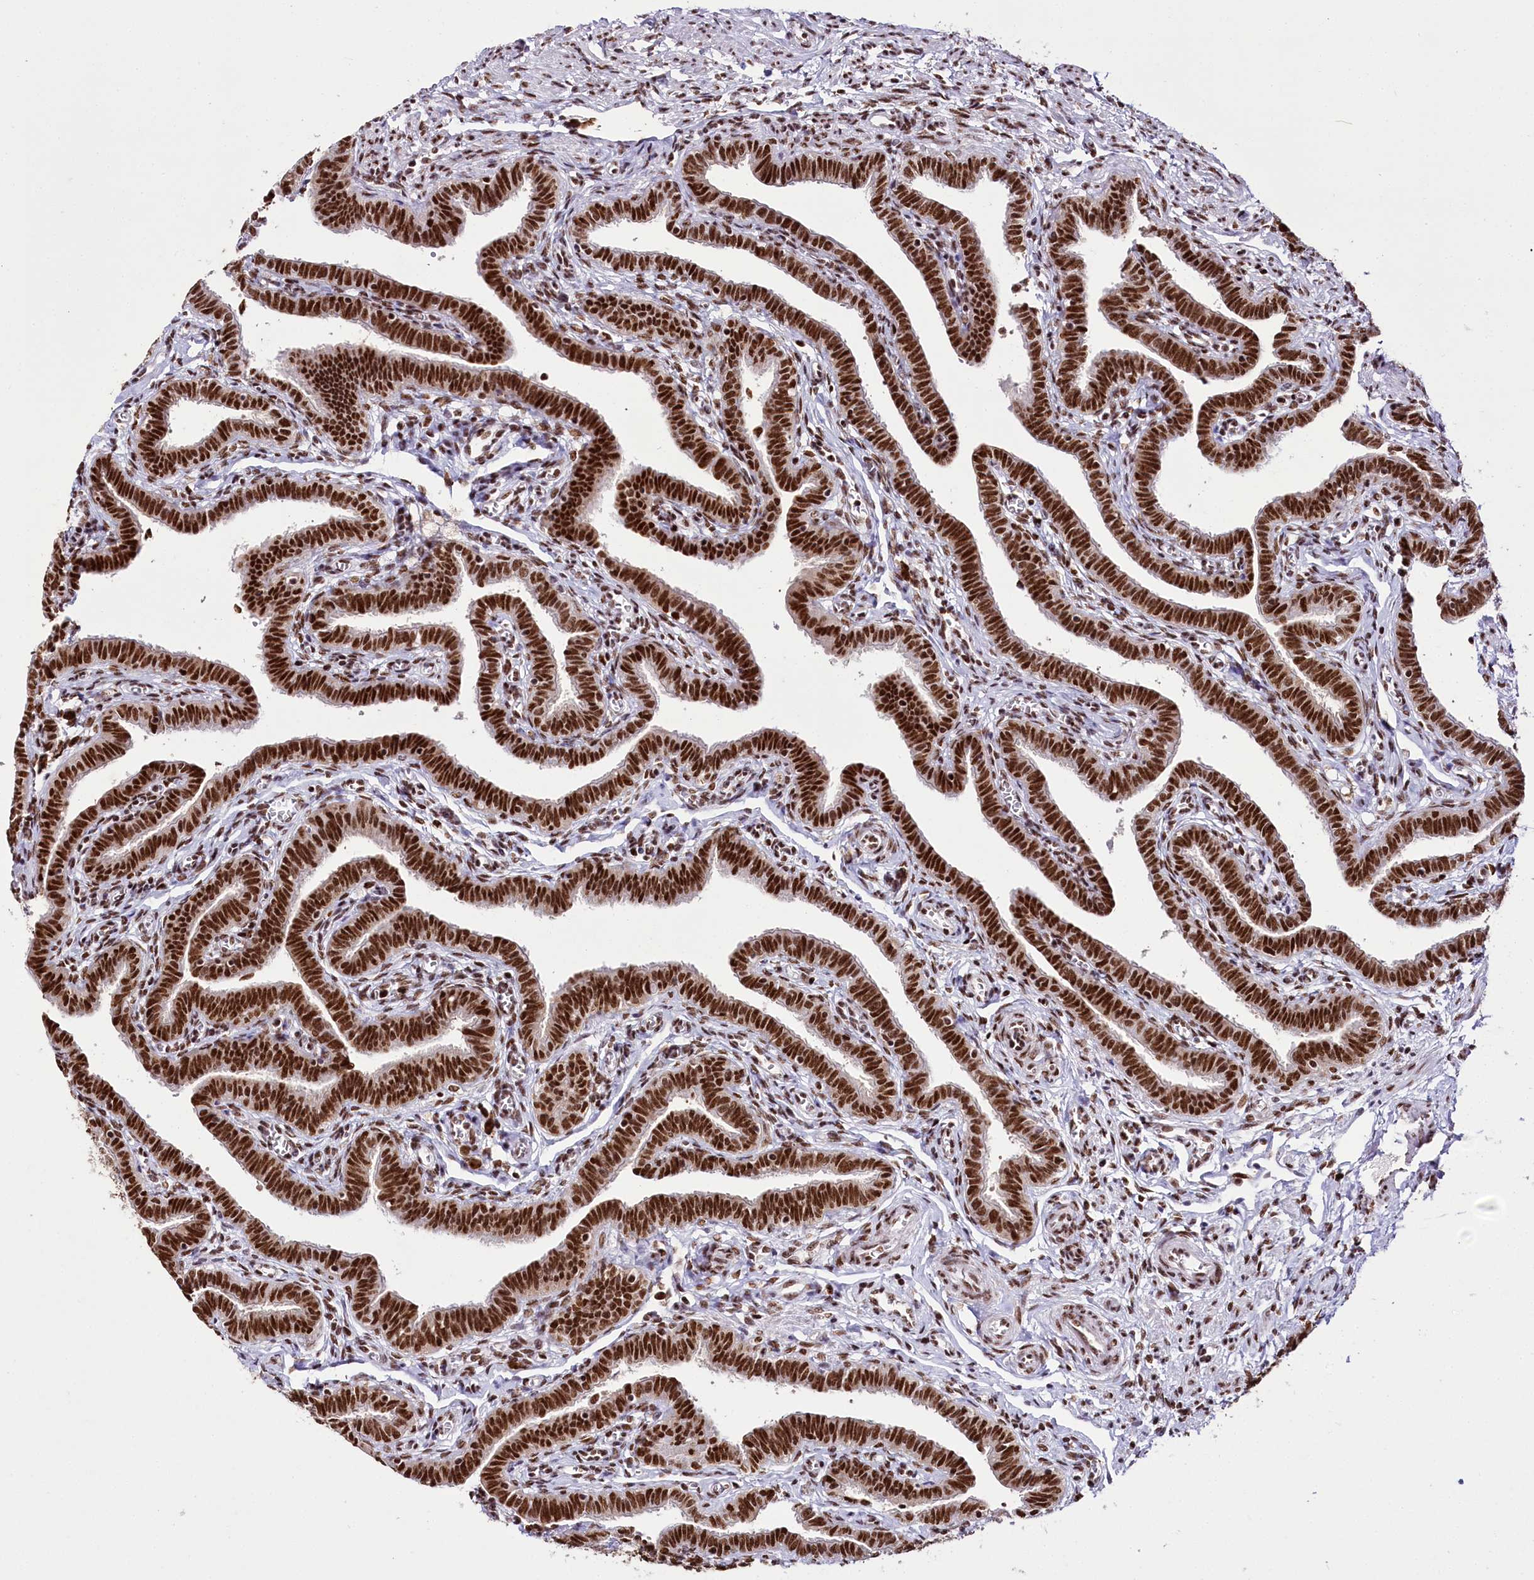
{"staining": {"intensity": "strong", "quantity": ">75%", "location": "nuclear"}, "tissue": "fallopian tube", "cell_type": "Glandular cells", "image_type": "normal", "snomed": [{"axis": "morphology", "description": "Normal tissue, NOS"}, {"axis": "topography", "description": "Fallopian tube"}], "caption": "A high-resolution micrograph shows immunohistochemistry staining of unremarkable fallopian tube, which shows strong nuclear expression in about >75% of glandular cells. (IHC, brightfield microscopy, high magnification).", "gene": "SMARCE1", "patient": {"sex": "female", "age": 36}}